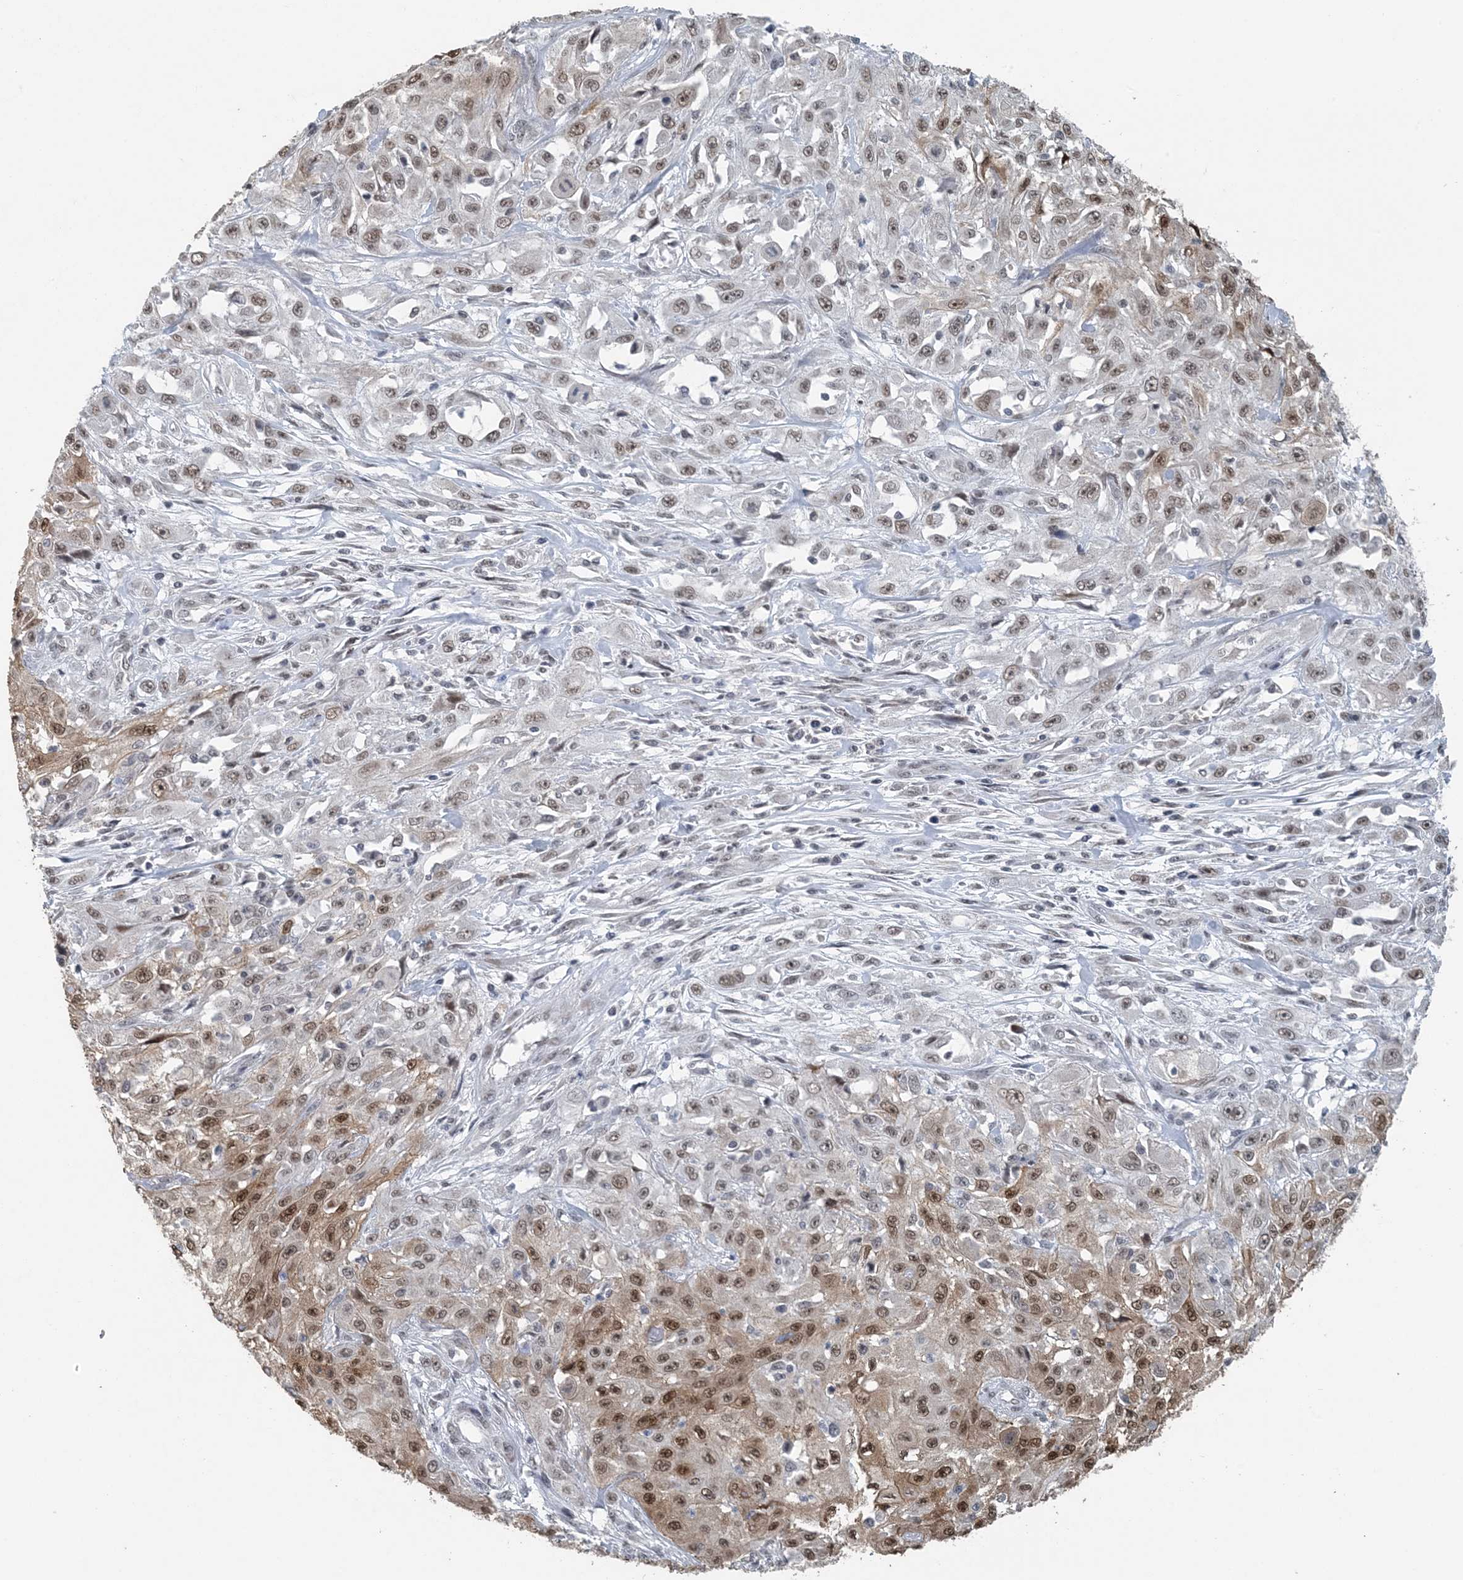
{"staining": {"intensity": "moderate", "quantity": "25%-75%", "location": "cytoplasmic/membranous,nuclear"}, "tissue": "skin cancer", "cell_type": "Tumor cells", "image_type": "cancer", "snomed": [{"axis": "morphology", "description": "Squamous cell carcinoma, NOS"}, {"axis": "morphology", "description": "Squamous cell carcinoma, metastatic, NOS"}, {"axis": "topography", "description": "Skin"}, {"axis": "topography", "description": "Lymph node"}], "caption": "Moderate cytoplasmic/membranous and nuclear expression for a protein is appreciated in approximately 25%-75% of tumor cells of skin squamous cell carcinoma using immunohistochemistry.", "gene": "MBD2", "patient": {"sex": "male", "age": 75}}